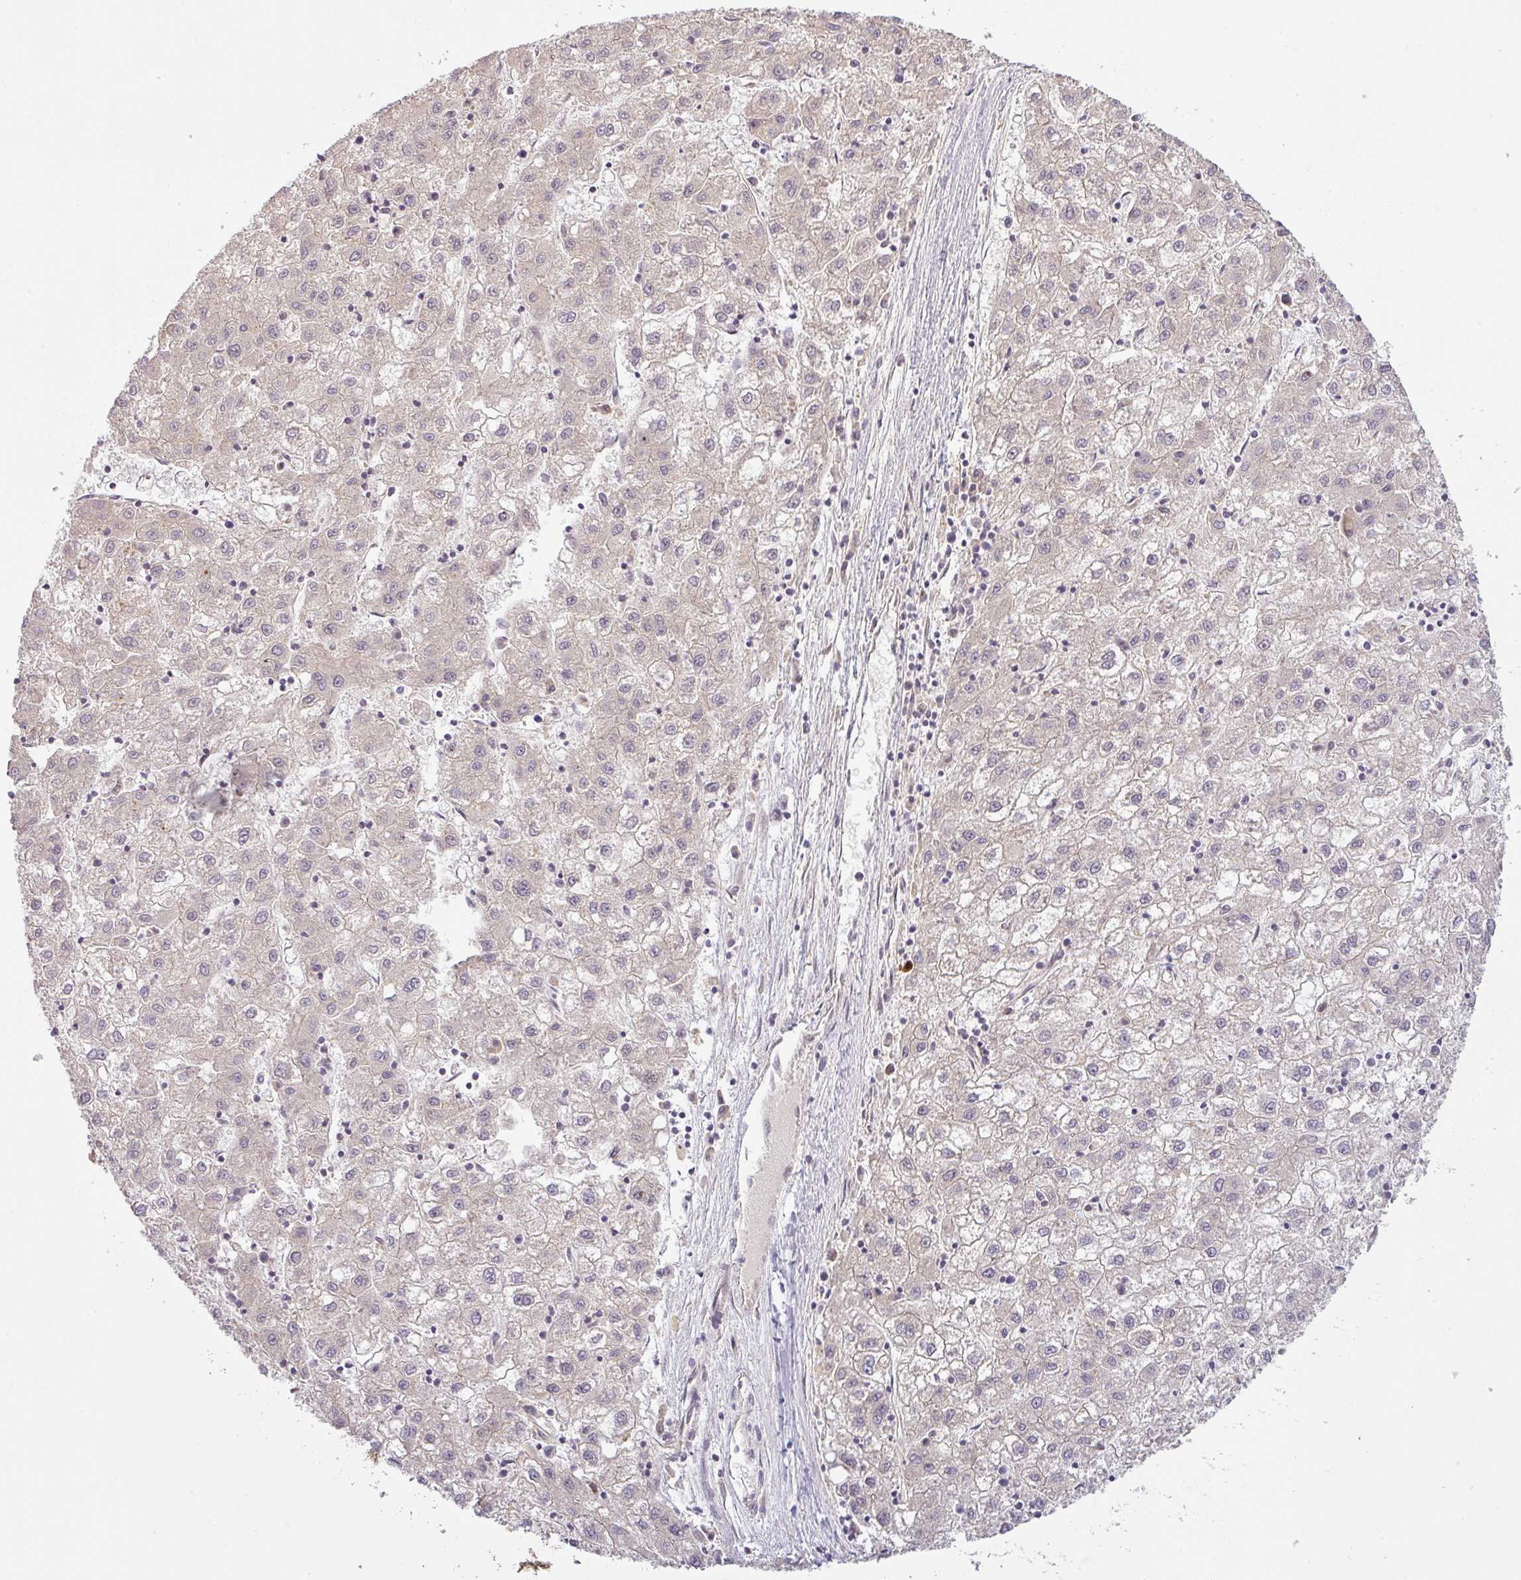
{"staining": {"intensity": "negative", "quantity": "none", "location": "none"}, "tissue": "liver cancer", "cell_type": "Tumor cells", "image_type": "cancer", "snomed": [{"axis": "morphology", "description": "Carcinoma, Hepatocellular, NOS"}, {"axis": "topography", "description": "Liver"}], "caption": "Photomicrograph shows no protein positivity in tumor cells of liver cancer (hepatocellular carcinoma) tissue.", "gene": "RNF31", "patient": {"sex": "male", "age": 72}}